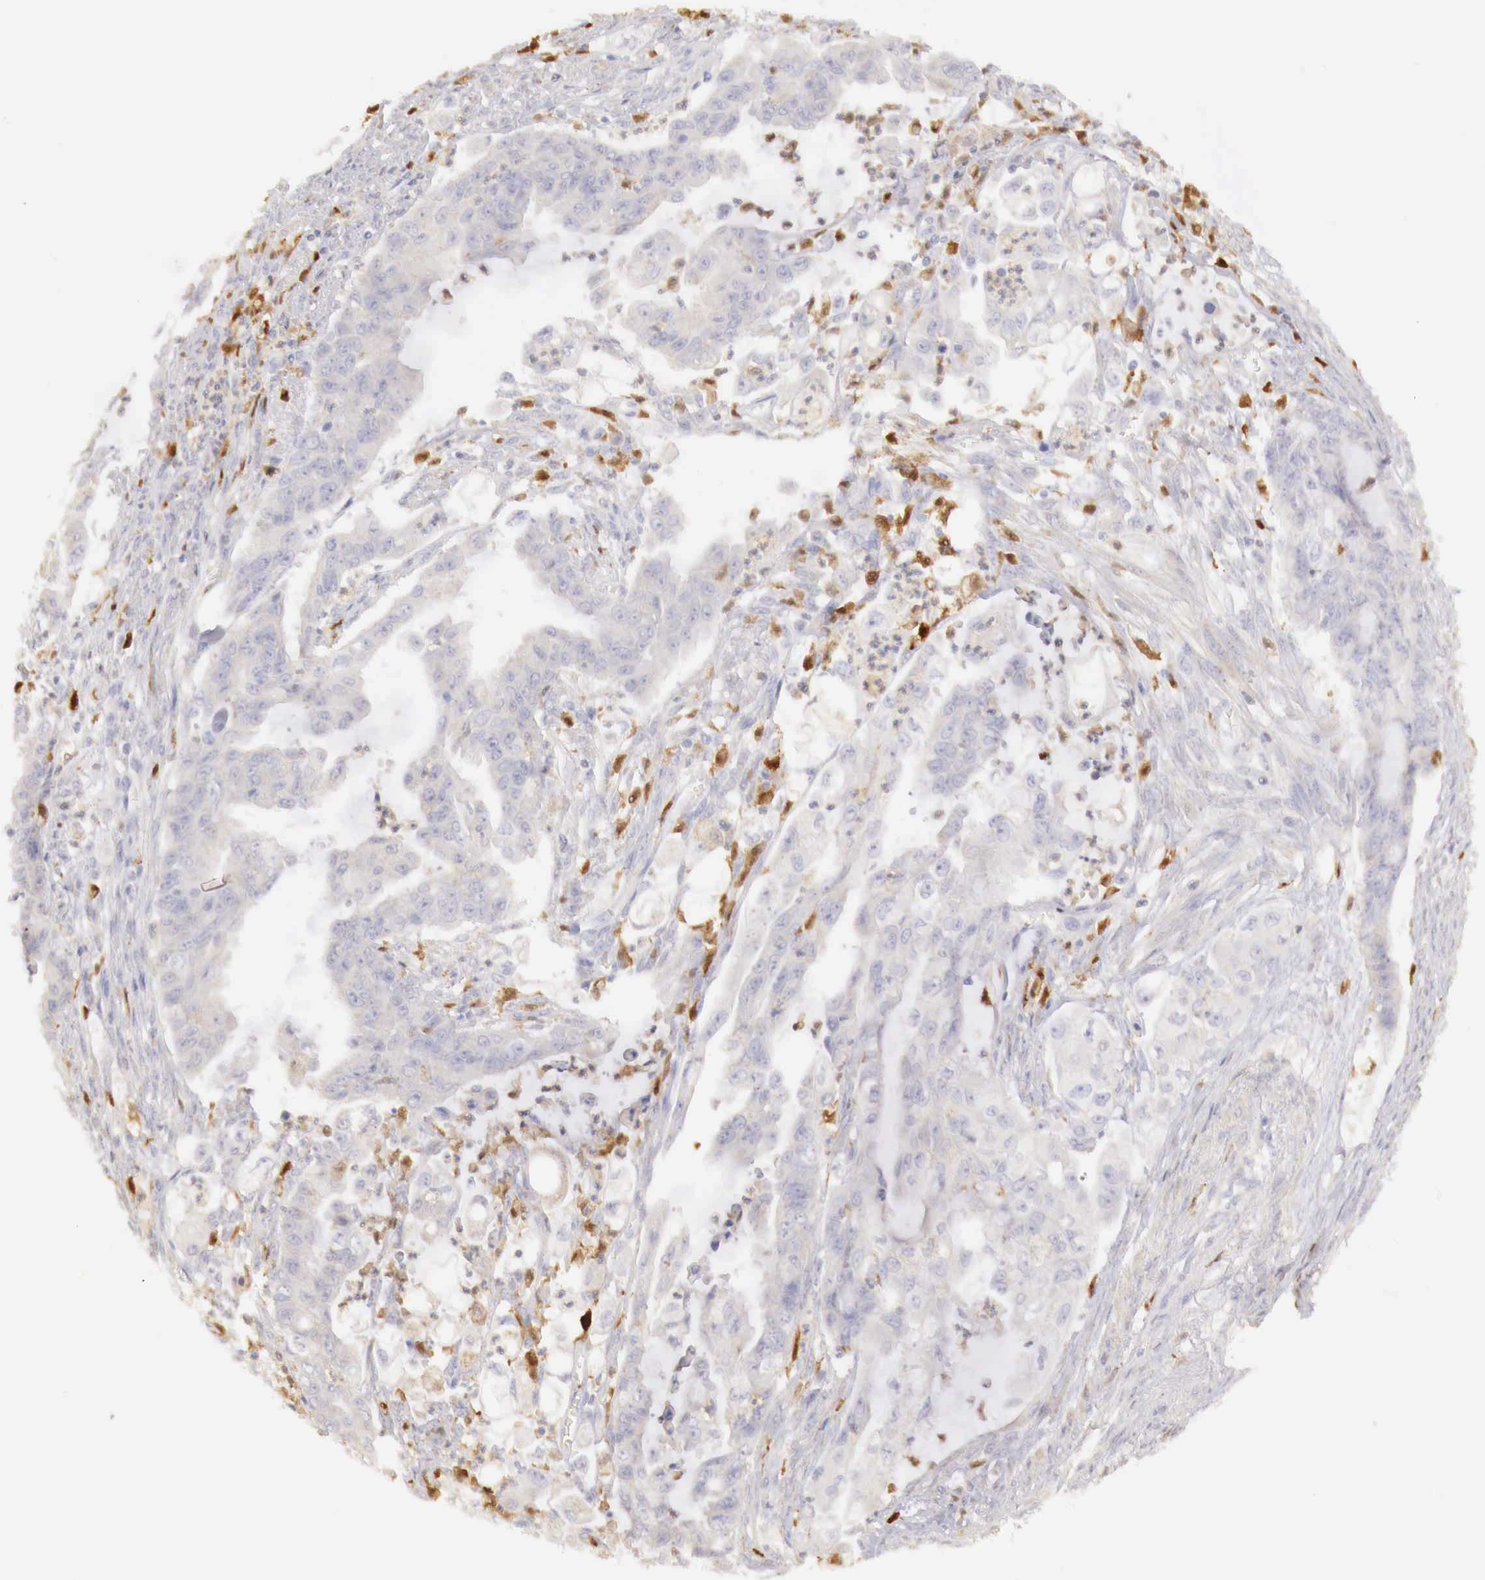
{"staining": {"intensity": "weak", "quantity": "<25%", "location": "cytoplasmic/membranous"}, "tissue": "endometrial cancer", "cell_type": "Tumor cells", "image_type": "cancer", "snomed": [{"axis": "morphology", "description": "Adenocarcinoma, NOS"}, {"axis": "topography", "description": "Endometrium"}], "caption": "This is an immunohistochemistry (IHC) image of endometrial cancer (adenocarcinoma). There is no staining in tumor cells.", "gene": "RENBP", "patient": {"sex": "female", "age": 75}}